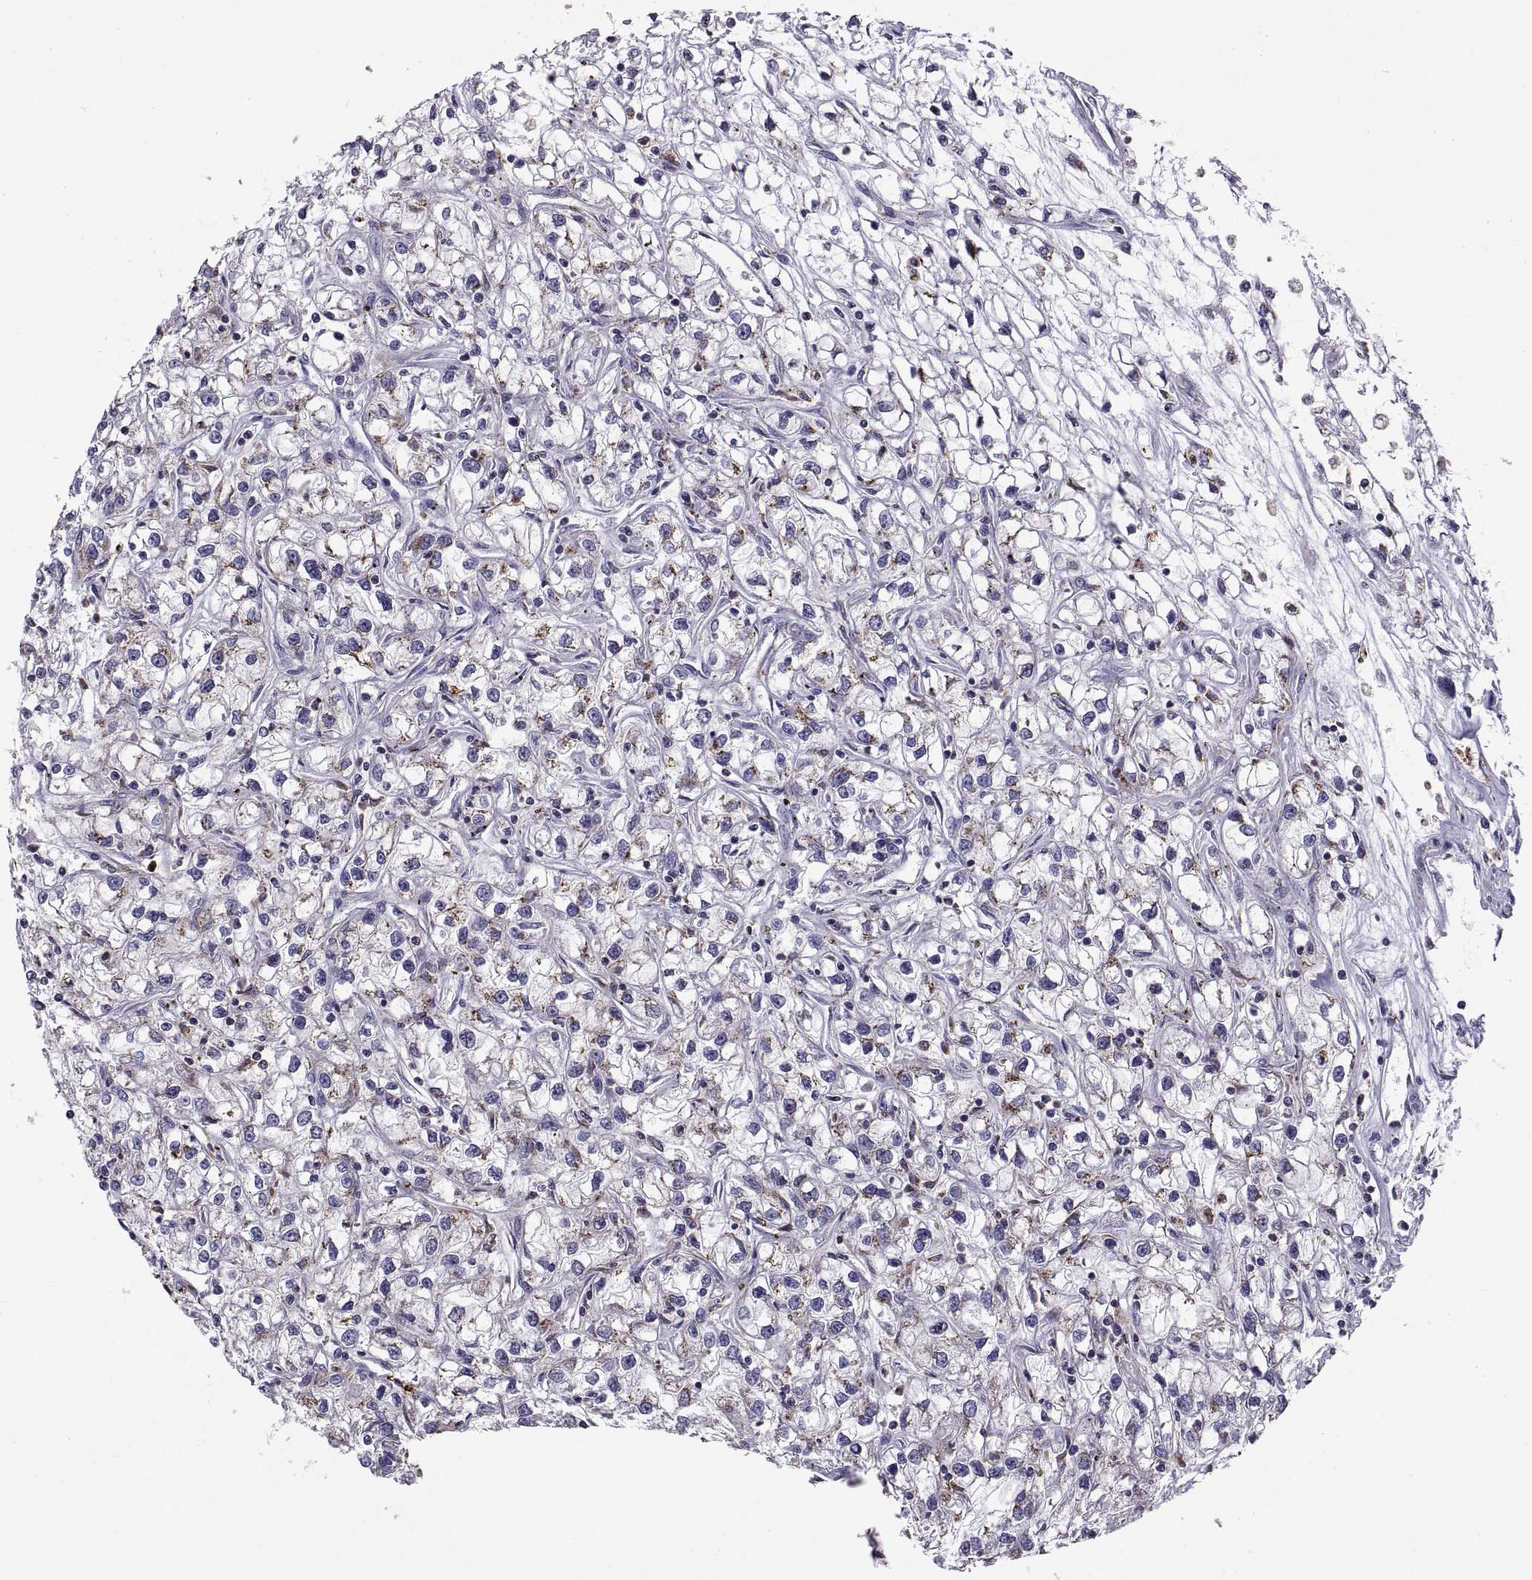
{"staining": {"intensity": "moderate", "quantity": "<25%", "location": "cytoplasmic/membranous"}, "tissue": "renal cancer", "cell_type": "Tumor cells", "image_type": "cancer", "snomed": [{"axis": "morphology", "description": "Adenocarcinoma, NOS"}, {"axis": "topography", "description": "Kidney"}], "caption": "Immunohistochemical staining of human renal adenocarcinoma exhibits low levels of moderate cytoplasmic/membranous protein expression in about <25% of tumor cells.", "gene": "ACAP1", "patient": {"sex": "female", "age": 59}}